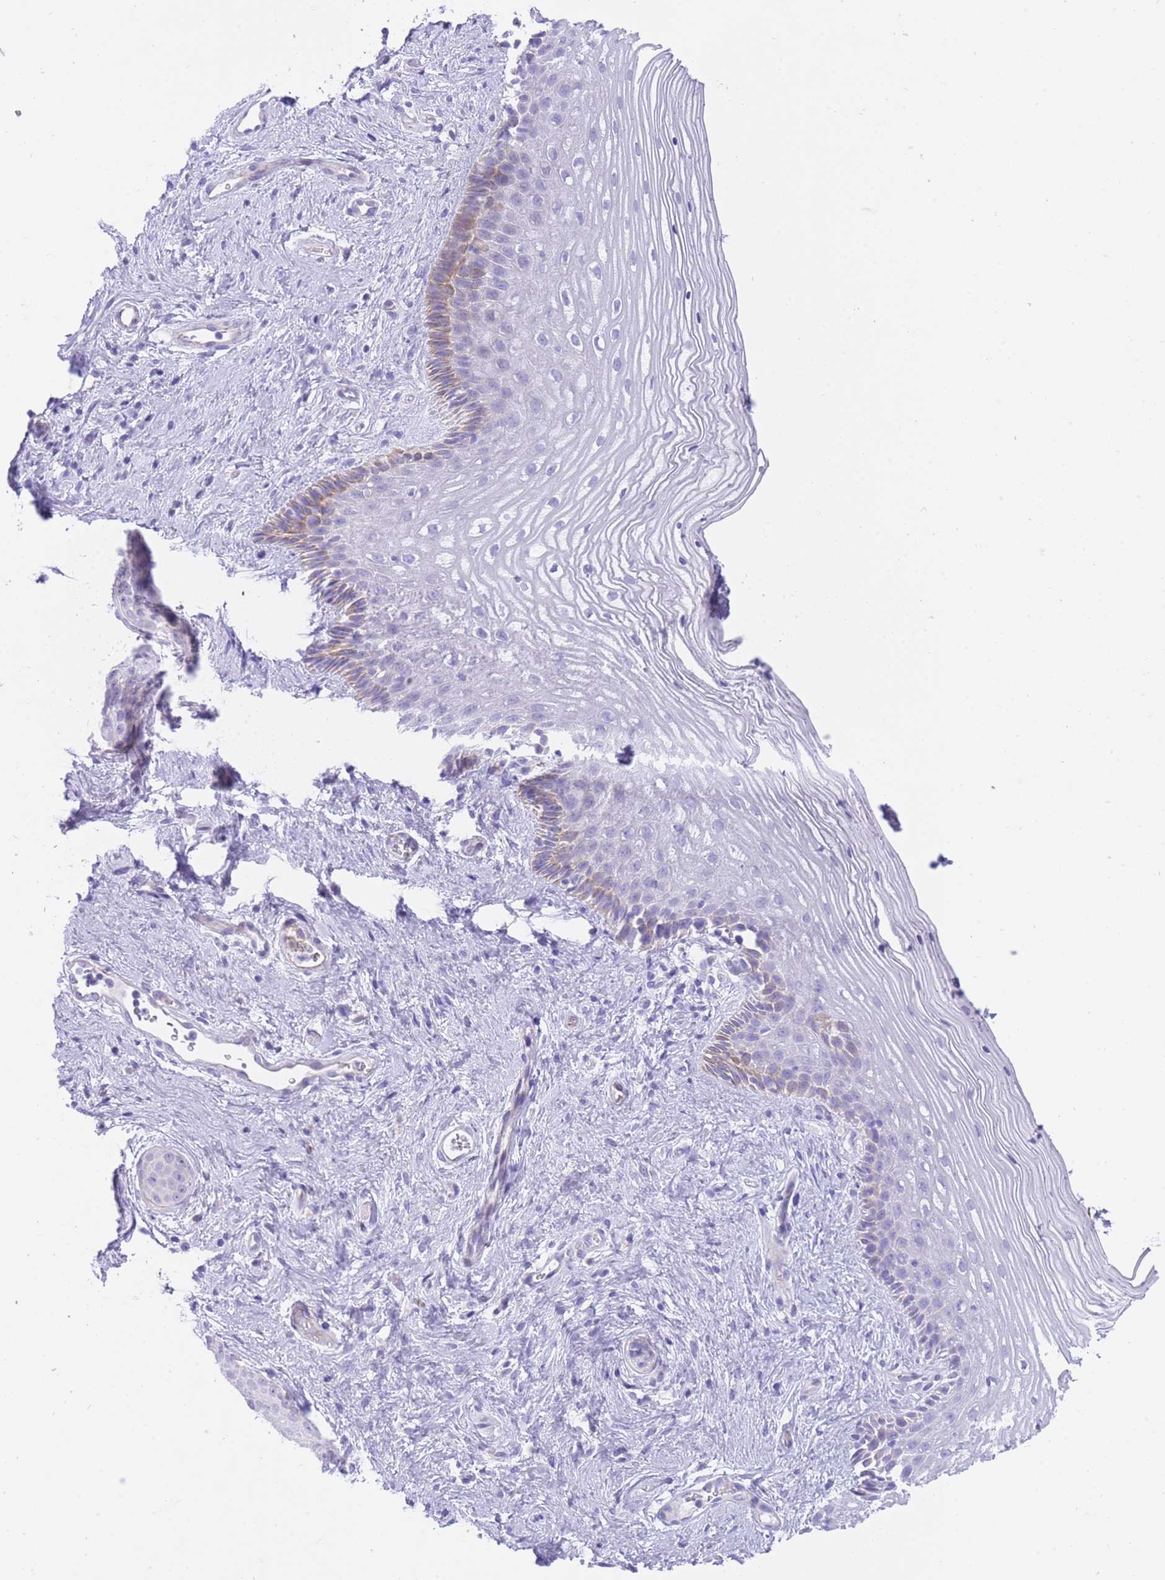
{"staining": {"intensity": "weak", "quantity": "<25%", "location": "cytoplasmic/membranous"}, "tissue": "vagina", "cell_type": "Squamous epithelial cells", "image_type": "normal", "snomed": [{"axis": "morphology", "description": "Normal tissue, NOS"}, {"axis": "topography", "description": "Vagina"}], "caption": "The image shows no staining of squamous epithelial cells in benign vagina. The staining is performed using DAB (3,3'-diaminobenzidine) brown chromogen with nuclei counter-stained in using hematoxylin.", "gene": "QTRT1", "patient": {"sex": "female", "age": 47}}